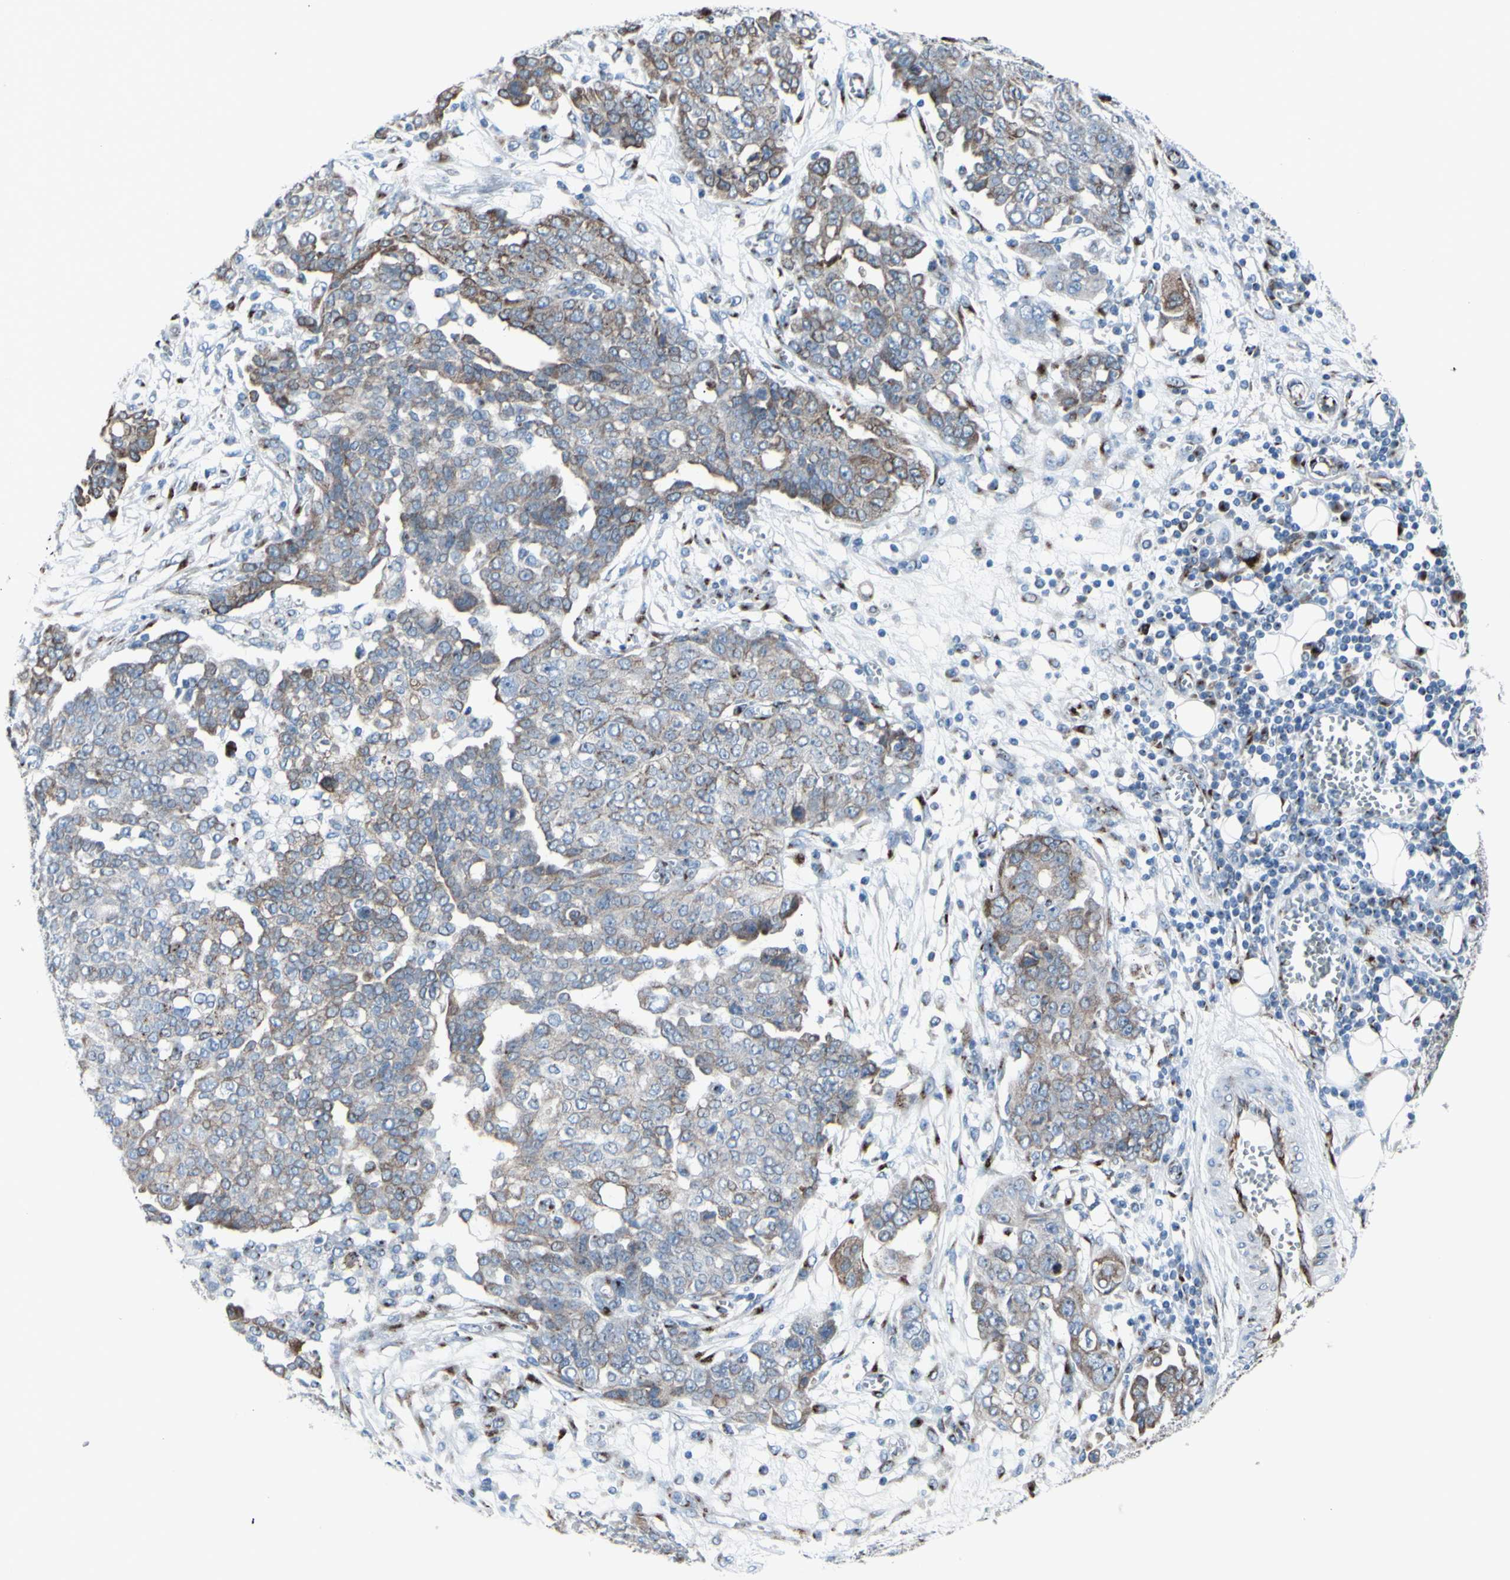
{"staining": {"intensity": "moderate", "quantity": "25%-75%", "location": "cytoplasmic/membranous"}, "tissue": "ovarian cancer", "cell_type": "Tumor cells", "image_type": "cancer", "snomed": [{"axis": "morphology", "description": "Cystadenocarcinoma, serous, NOS"}, {"axis": "topography", "description": "Soft tissue"}, {"axis": "topography", "description": "Ovary"}], "caption": "High-magnification brightfield microscopy of ovarian cancer (serous cystadenocarcinoma) stained with DAB (brown) and counterstained with hematoxylin (blue). tumor cells exhibit moderate cytoplasmic/membranous staining is identified in about25%-75% of cells.", "gene": "GLG1", "patient": {"sex": "female", "age": 57}}